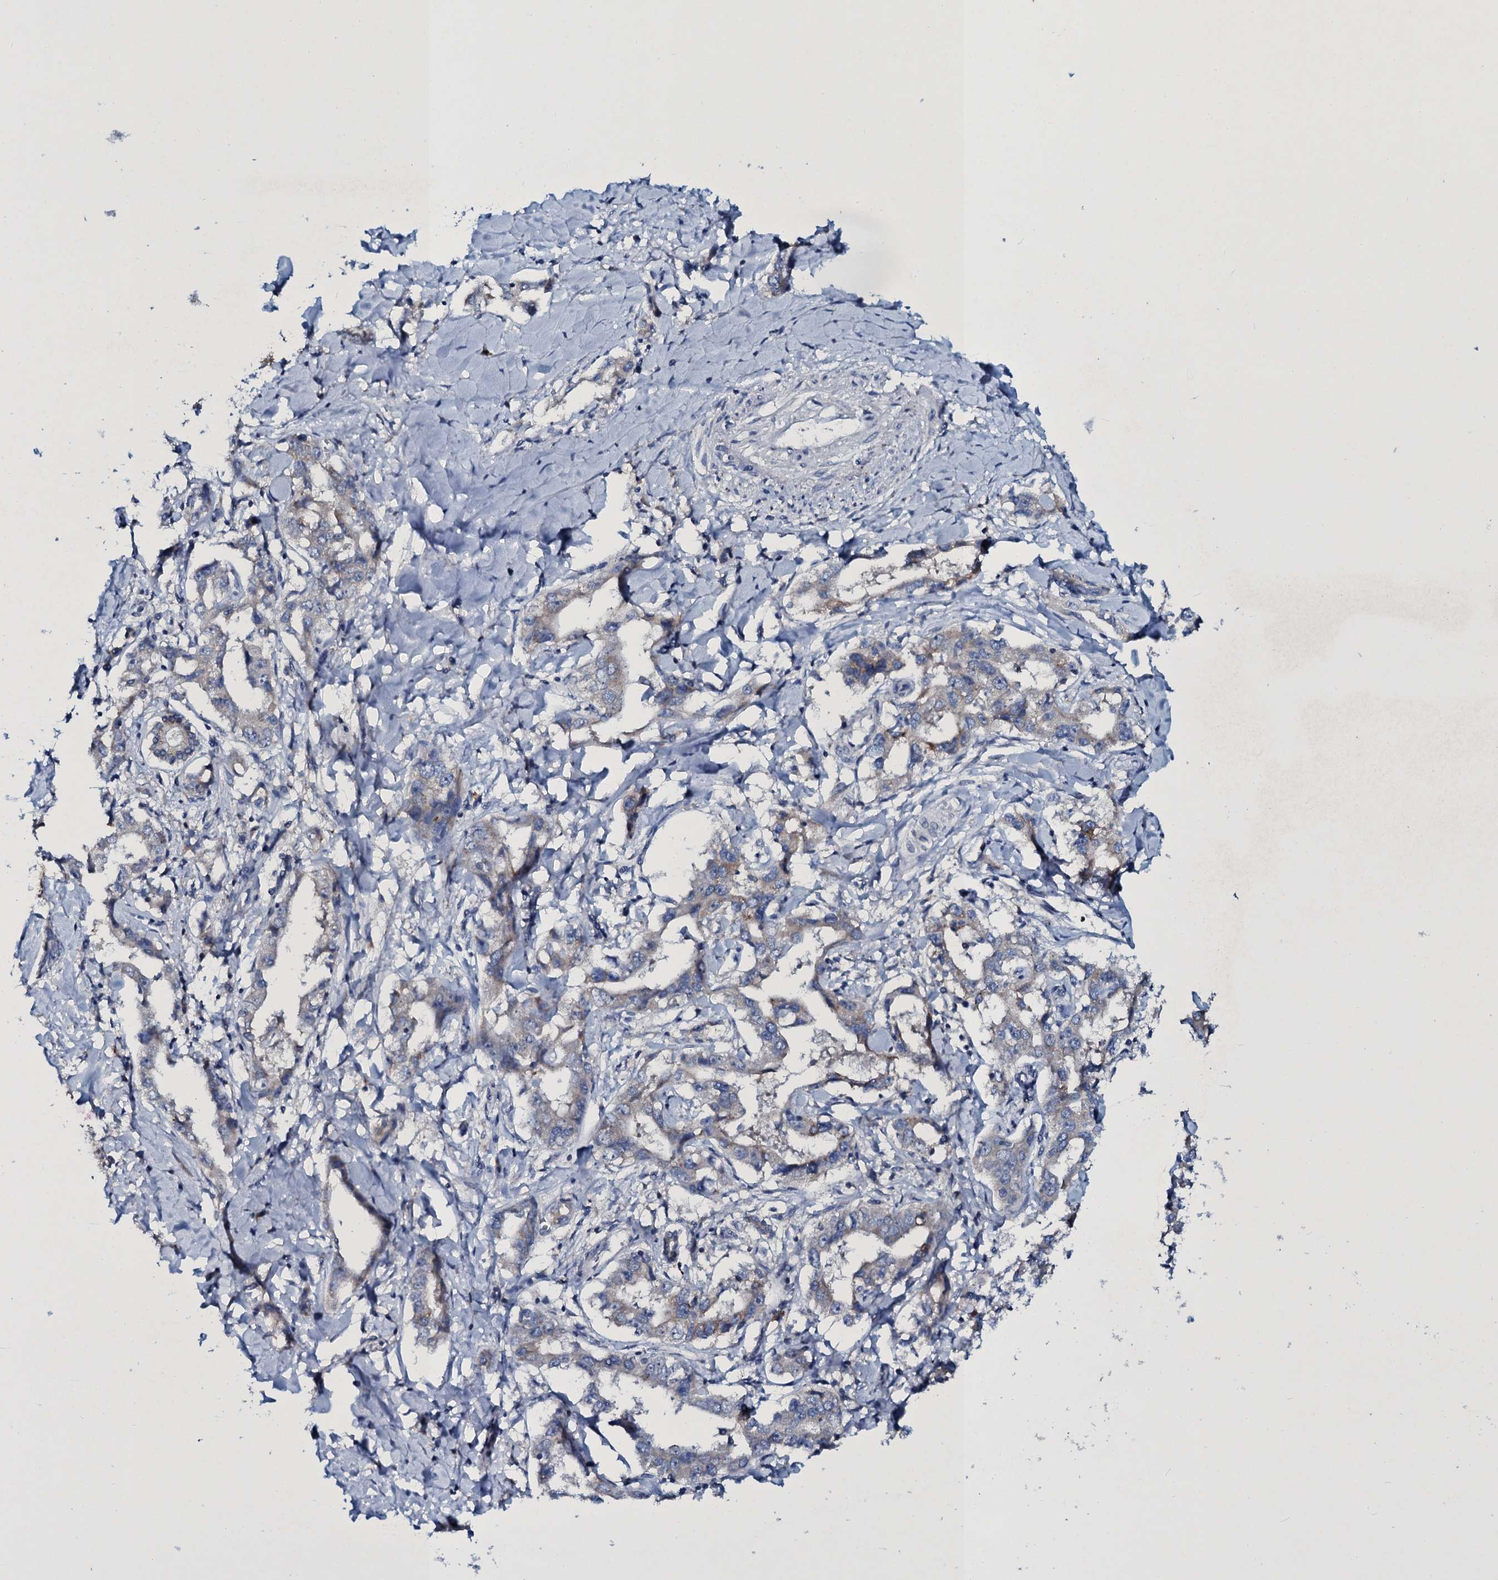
{"staining": {"intensity": "weak", "quantity": "<25%", "location": "cytoplasmic/membranous"}, "tissue": "liver cancer", "cell_type": "Tumor cells", "image_type": "cancer", "snomed": [{"axis": "morphology", "description": "Cholangiocarcinoma"}, {"axis": "topography", "description": "Liver"}], "caption": "Liver cholangiocarcinoma was stained to show a protein in brown. There is no significant positivity in tumor cells.", "gene": "TPGS2", "patient": {"sex": "male", "age": 59}}